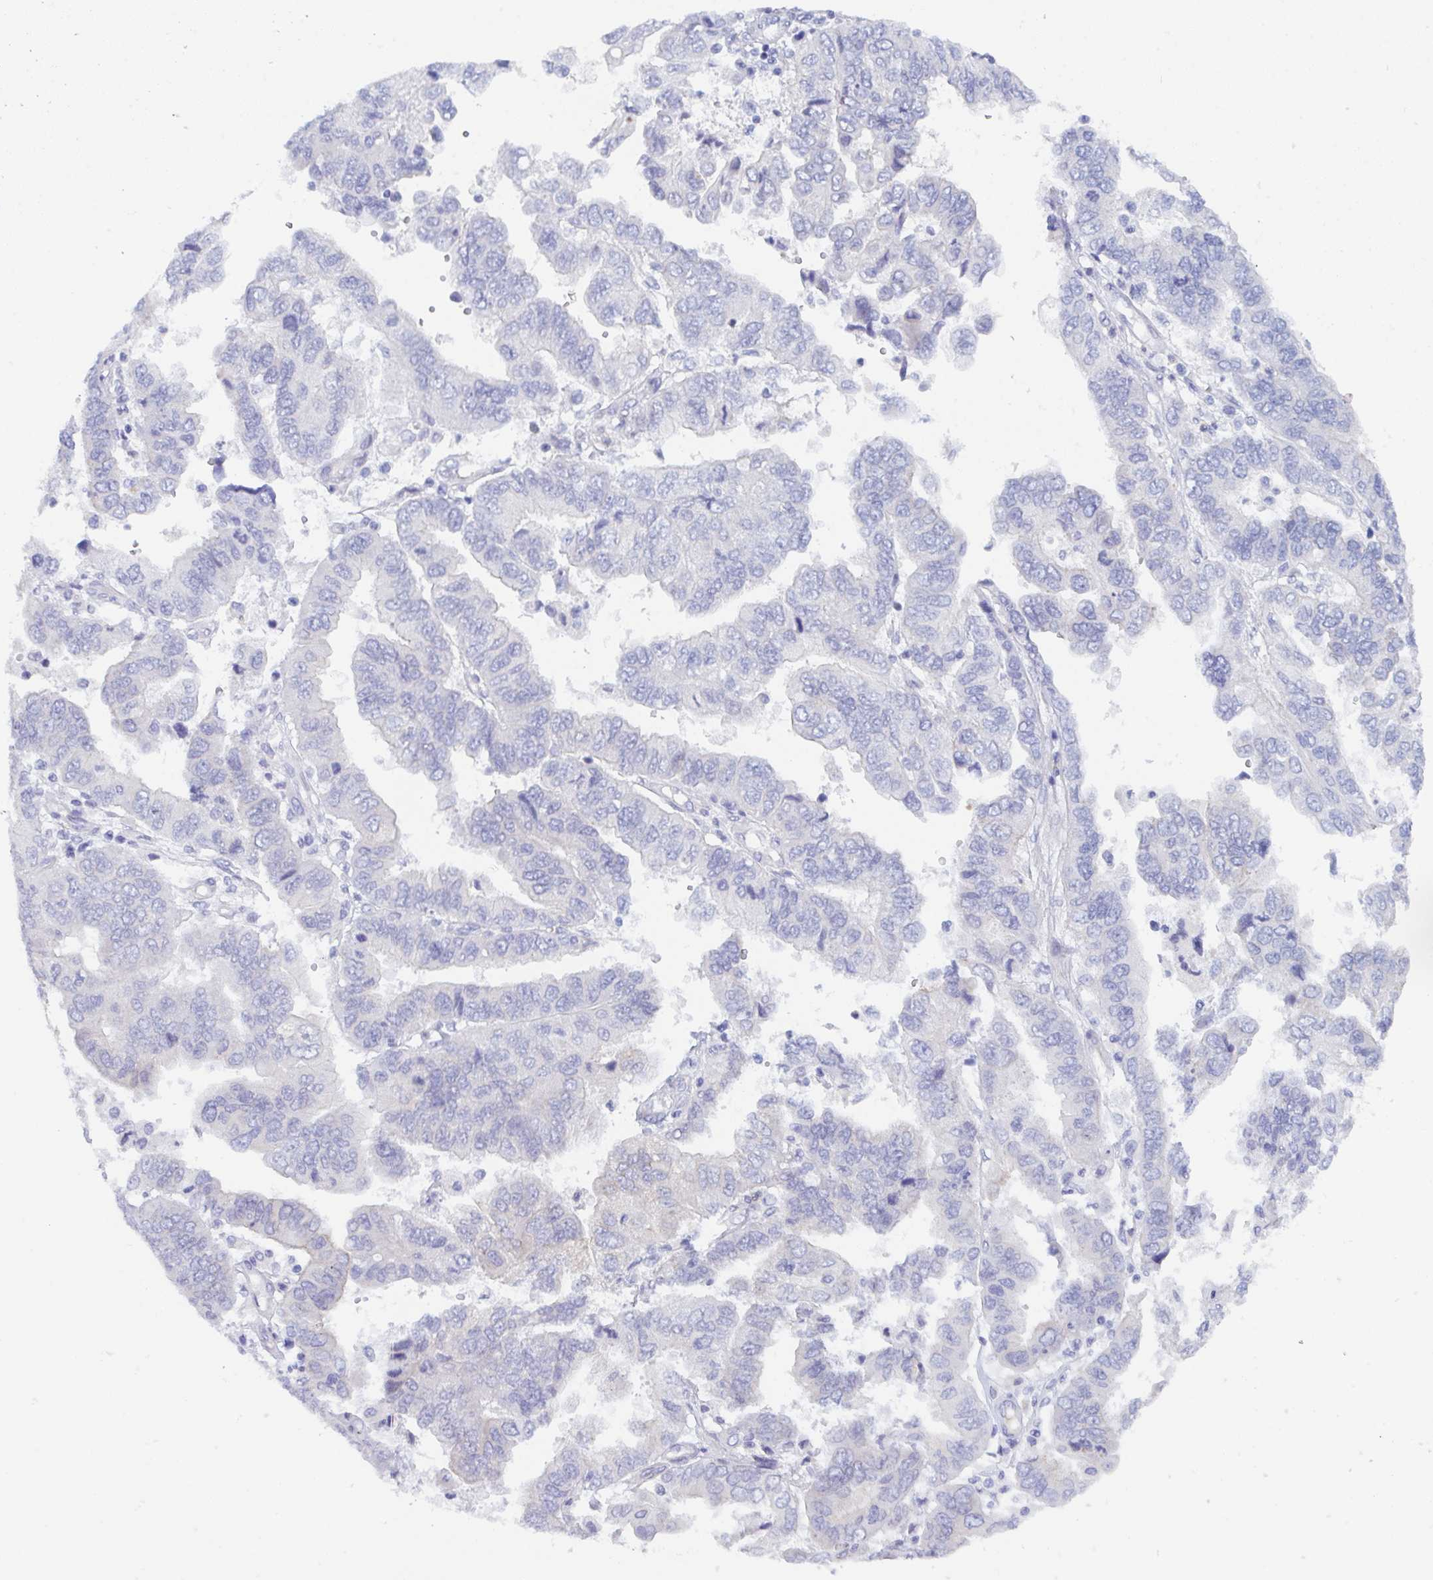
{"staining": {"intensity": "negative", "quantity": "none", "location": "none"}, "tissue": "ovarian cancer", "cell_type": "Tumor cells", "image_type": "cancer", "snomed": [{"axis": "morphology", "description": "Cystadenocarcinoma, serous, NOS"}, {"axis": "topography", "description": "Ovary"}], "caption": "Immunohistochemistry image of neoplastic tissue: human ovarian cancer (serous cystadenocarcinoma) stained with DAB (3,3'-diaminobenzidine) demonstrates no significant protein staining in tumor cells.", "gene": "CEP170B", "patient": {"sex": "female", "age": 79}}